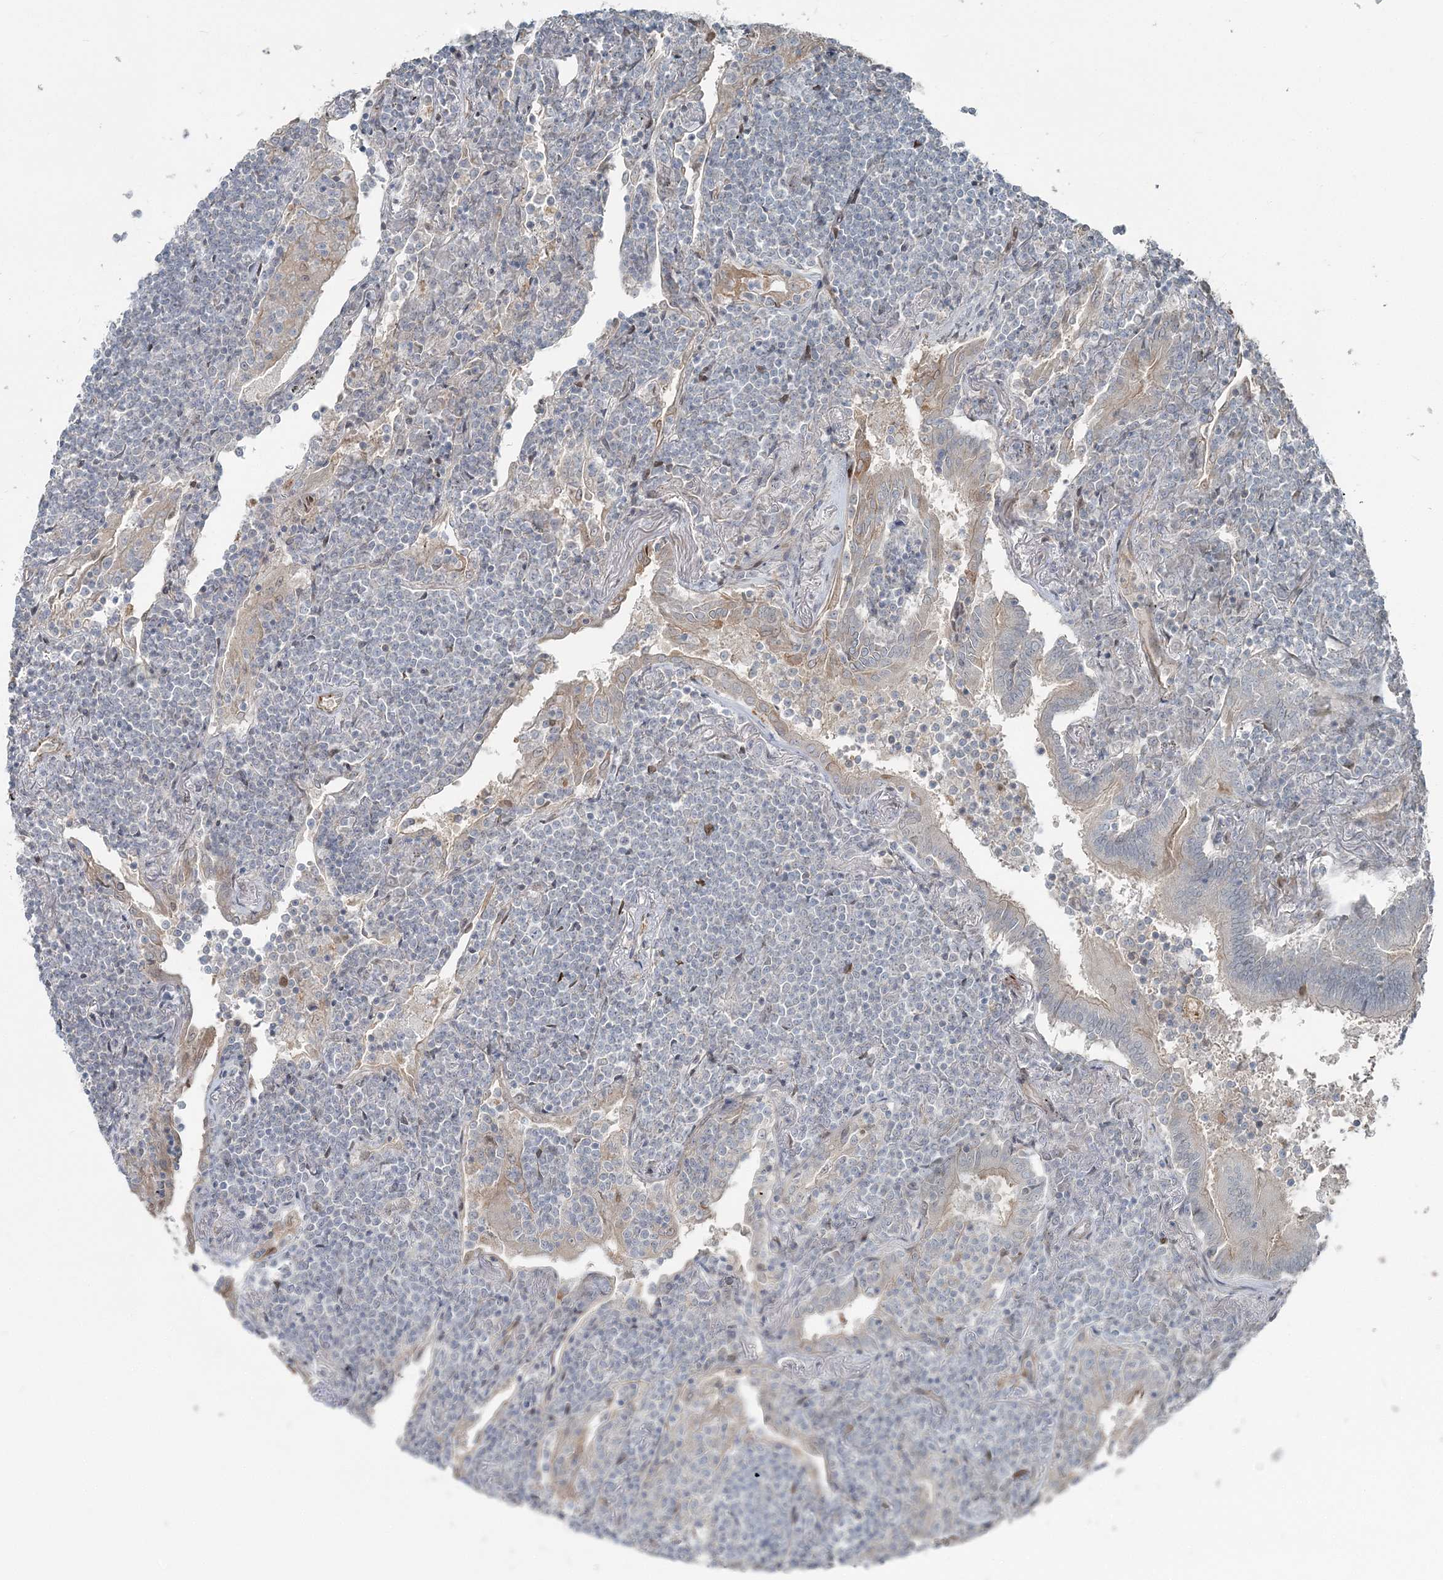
{"staining": {"intensity": "negative", "quantity": "none", "location": "none"}, "tissue": "lymphoma", "cell_type": "Tumor cells", "image_type": "cancer", "snomed": [{"axis": "morphology", "description": "Malignant lymphoma, non-Hodgkin's type, Low grade"}, {"axis": "topography", "description": "Lung"}], "caption": "Tumor cells show no significant protein staining in lymphoma. (DAB (3,3'-diaminobenzidine) immunohistochemistry with hematoxylin counter stain).", "gene": "FBXL17", "patient": {"sex": "female", "age": 71}}